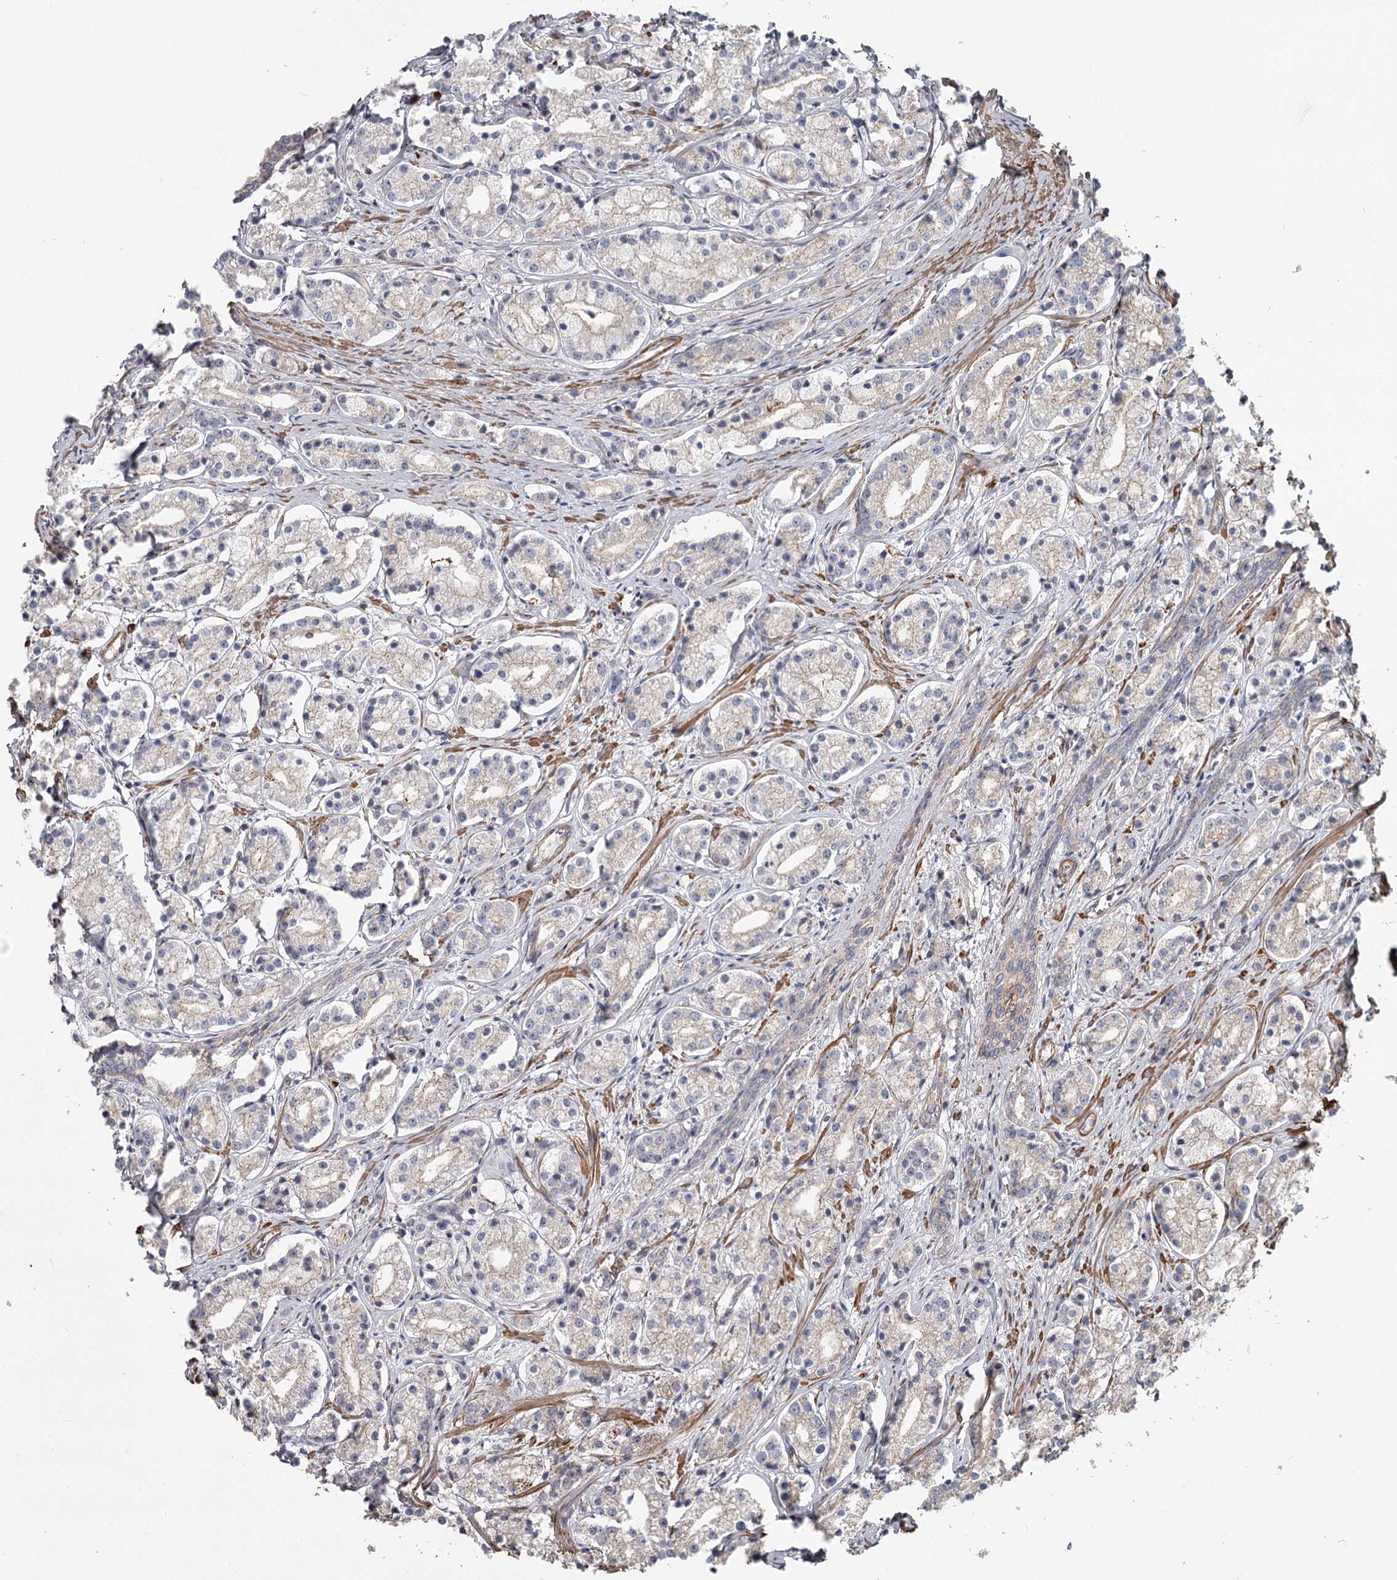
{"staining": {"intensity": "negative", "quantity": "none", "location": "none"}, "tissue": "prostate cancer", "cell_type": "Tumor cells", "image_type": "cancer", "snomed": [{"axis": "morphology", "description": "Adenocarcinoma, High grade"}, {"axis": "topography", "description": "Prostate"}], "caption": "Immunohistochemistry (IHC) photomicrograph of prostate cancer stained for a protein (brown), which exhibits no staining in tumor cells.", "gene": "DHRS9", "patient": {"sex": "male", "age": 69}}